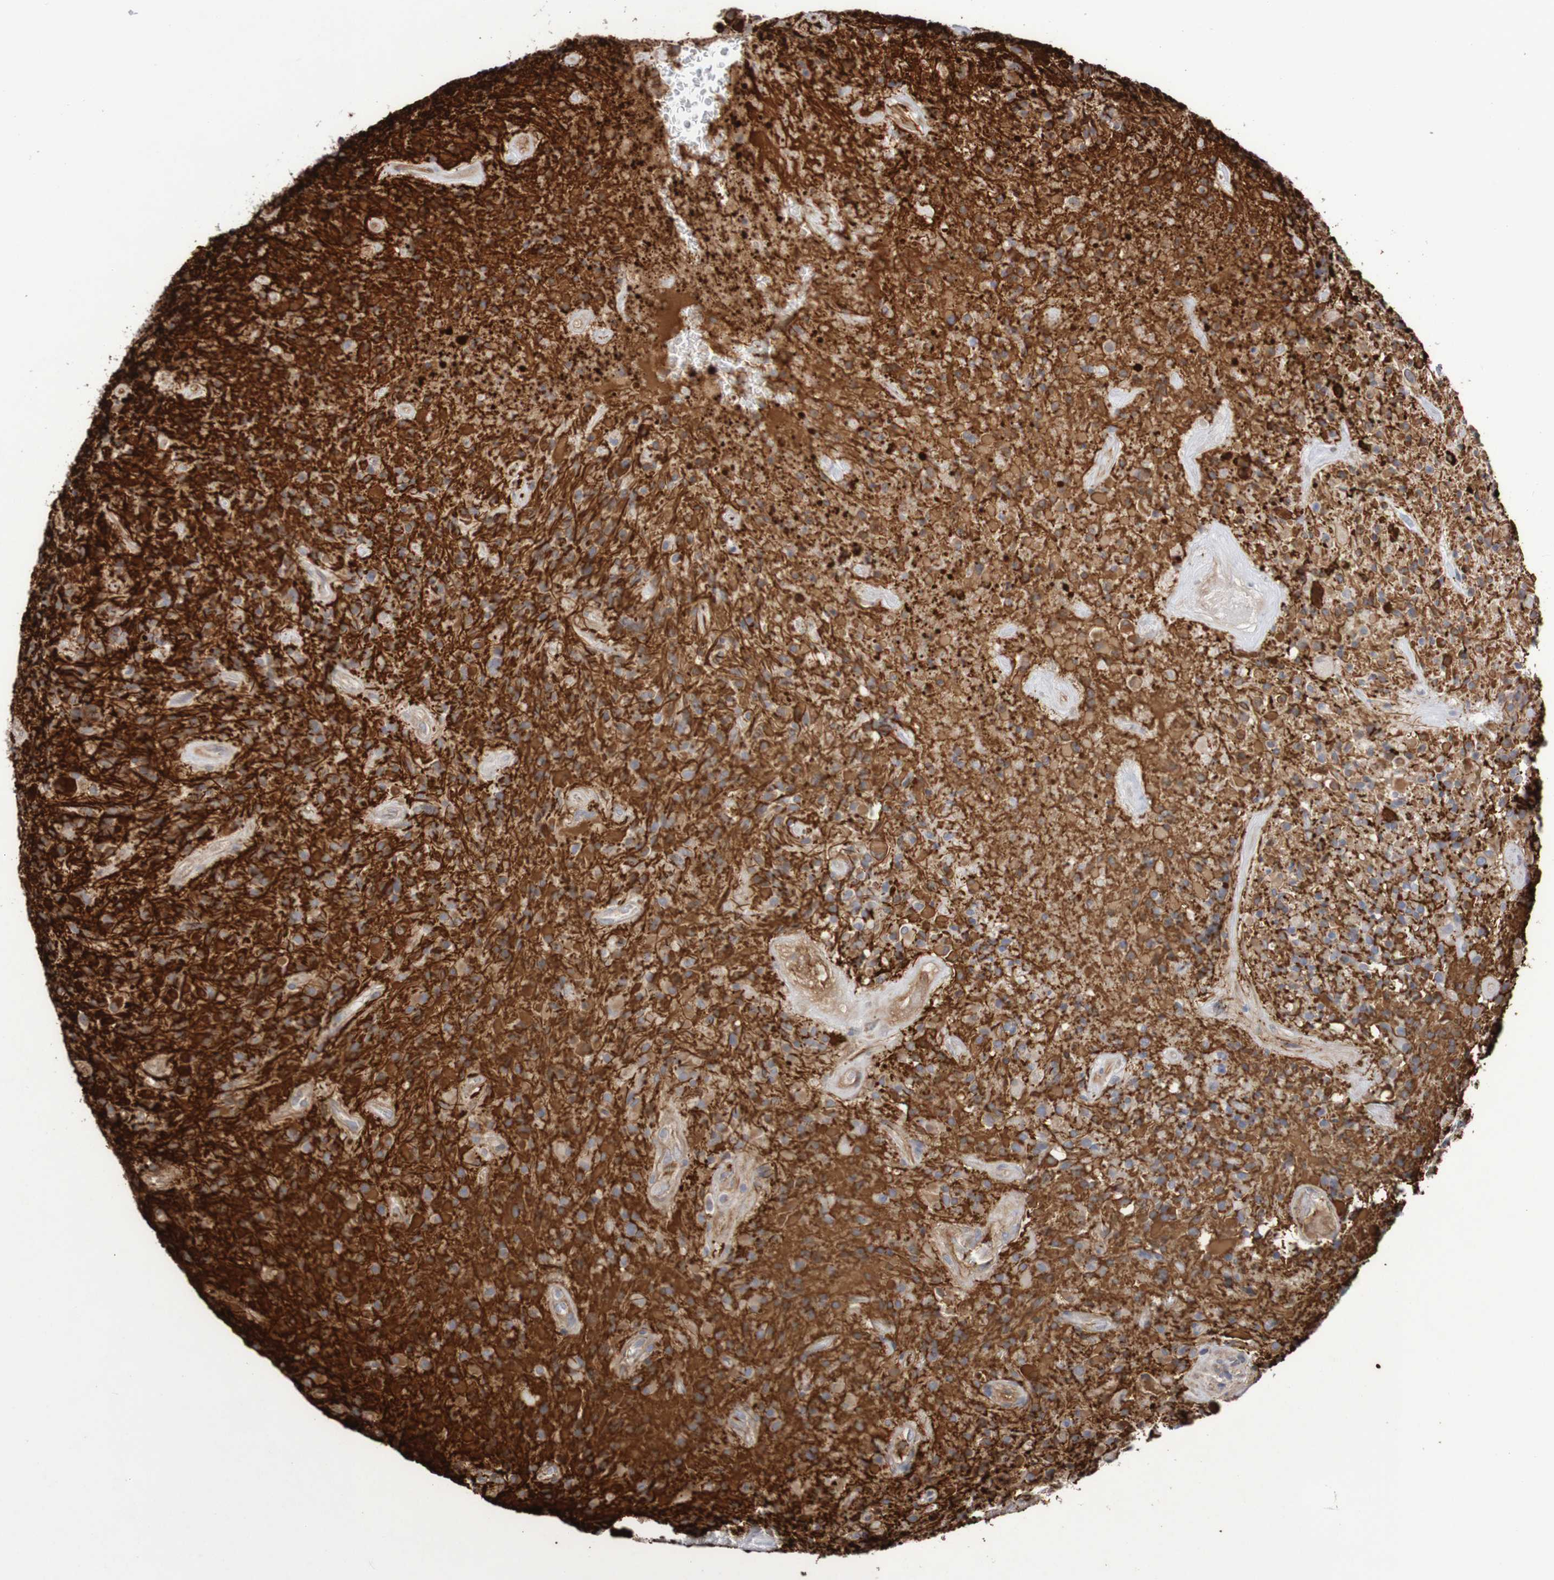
{"staining": {"intensity": "moderate", "quantity": "25%-75%", "location": "cytoplasmic/membranous"}, "tissue": "glioma", "cell_type": "Tumor cells", "image_type": "cancer", "snomed": [{"axis": "morphology", "description": "Glioma, malignant, High grade"}, {"axis": "topography", "description": "Brain"}], "caption": "High-magnification brightfield microscopy of malignant high-grade glioma stained with DAB (3,3'-diaminobenzidine) (brown) and counterstained with hematoxylin (blue). tumor cells exhibit moderate cytoplasmic/membranous expression is present in approximately25%-75% of cells. The protein of interest is stained brown, and the nuclei are stained in blue (DAB IHC with brightfield microscopy, high magnification).", "gene": "DVL1", "patient": {"sex": "male", "age": 71}}